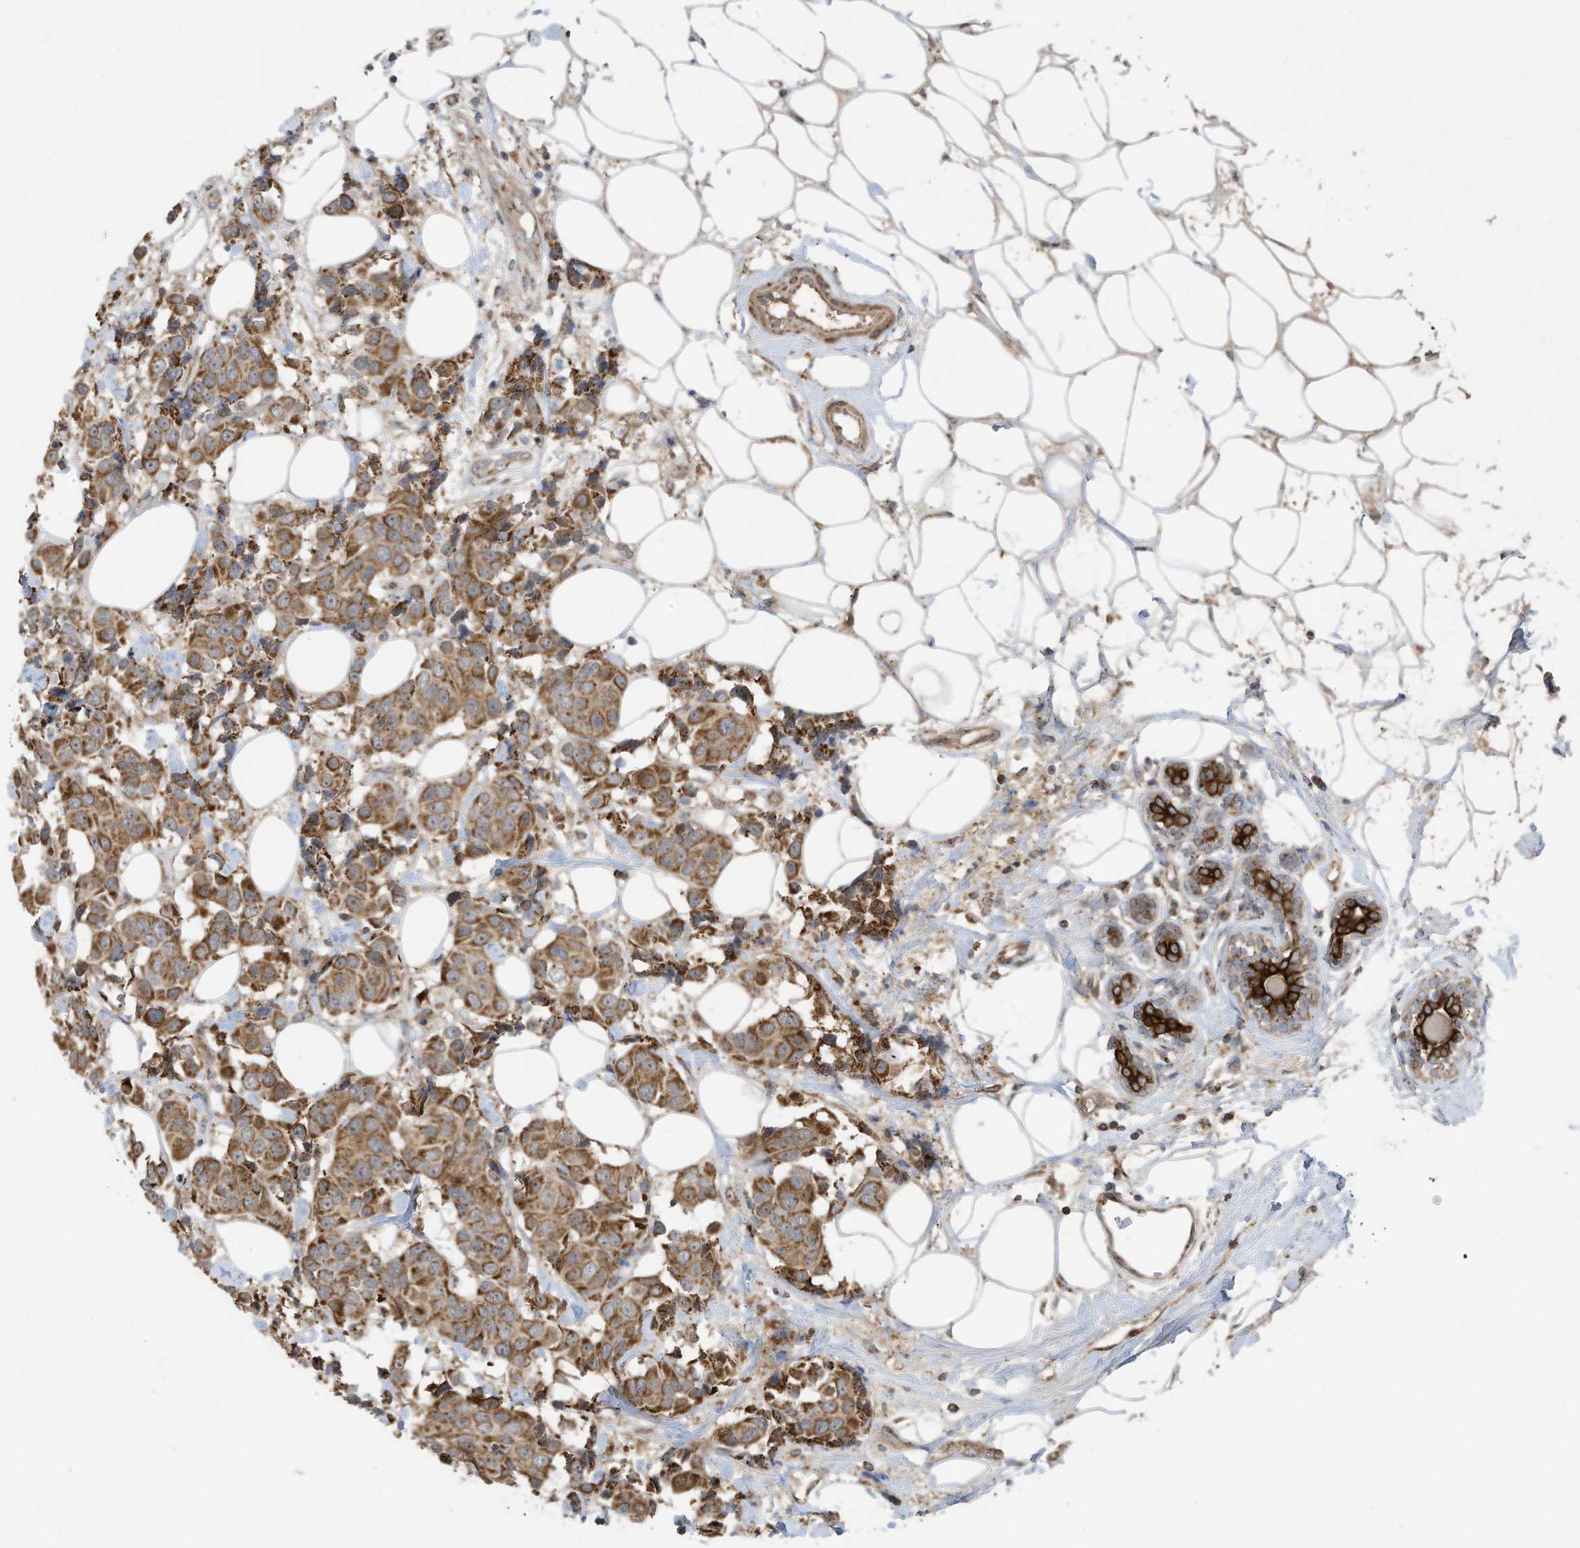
{"staining": {"intensity": "moderate", "quantity": ">75%", "location": "cytoplasmic/membranous"}, "tissue": "breast cancer", "cell_type": "Tumor cells", "image_type": "cancer", "snomed": [{"axis": "morphology", "description": "Normal tissue, NOS"}, {"axis": "morphology", "description": "Duct carcinoma"}, {"axis": "topography", "description": "Breast"}], "caption": "The photomicrograph shows a brown stain indicating the presence of a protein in the cytoplasmic/membranous of tumor cells in invasive ductal carcinoma (breast).", "gene": "C2orf74", "patient": {"sex": "female", "age": 39}}